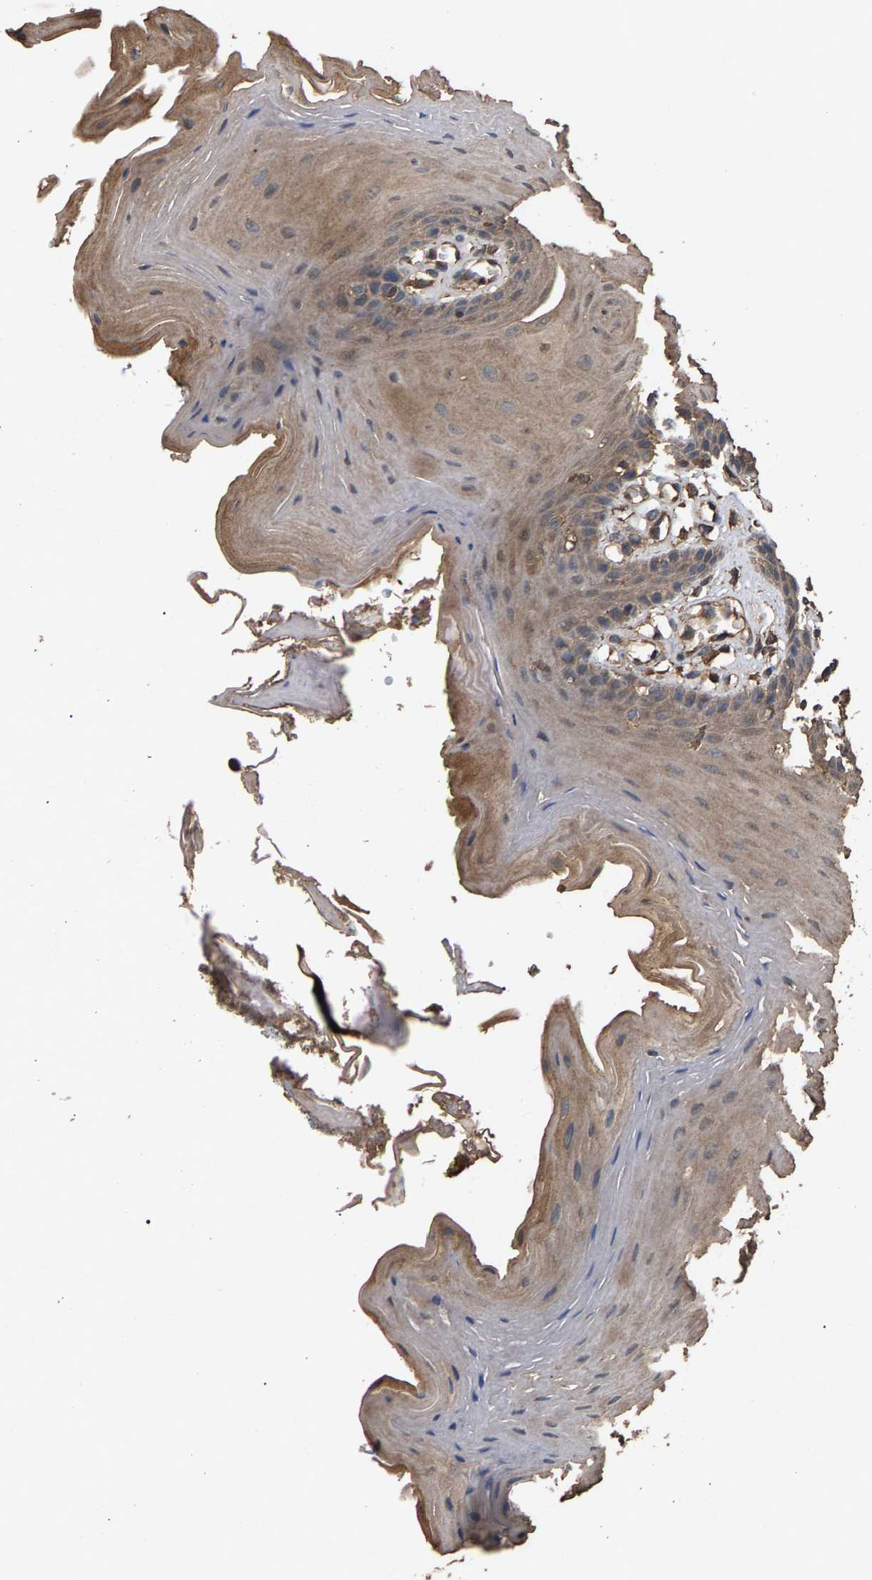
{"staining": {"intensity": "moderate", "quantity": ">75%", "location": "cytoplasmic/membranous"}, "tissue": "oral mucosa", "cell_type": "Squamous epithelial cells", "image_type": "normal", "snomed": [{"axis": "morphology", "description": "Normal tissue, NOS"}, {"axis": "morphology", "description": "Squamous cell carcinoma, NOS"}, {"axis": "topography", "description": "Oral tissue"}, {"axis": "topography", "description": "Head-Neck"}], "caption": "The micrograph reveals immunohistochemical staining of benign oral mucosa. There is moderate cytoplasmic/membranous expression is appreciated in about >75% of squamous epithelial cells.", "gene": "HTRA3", "patient": {"sex": "male", "age": 71}}